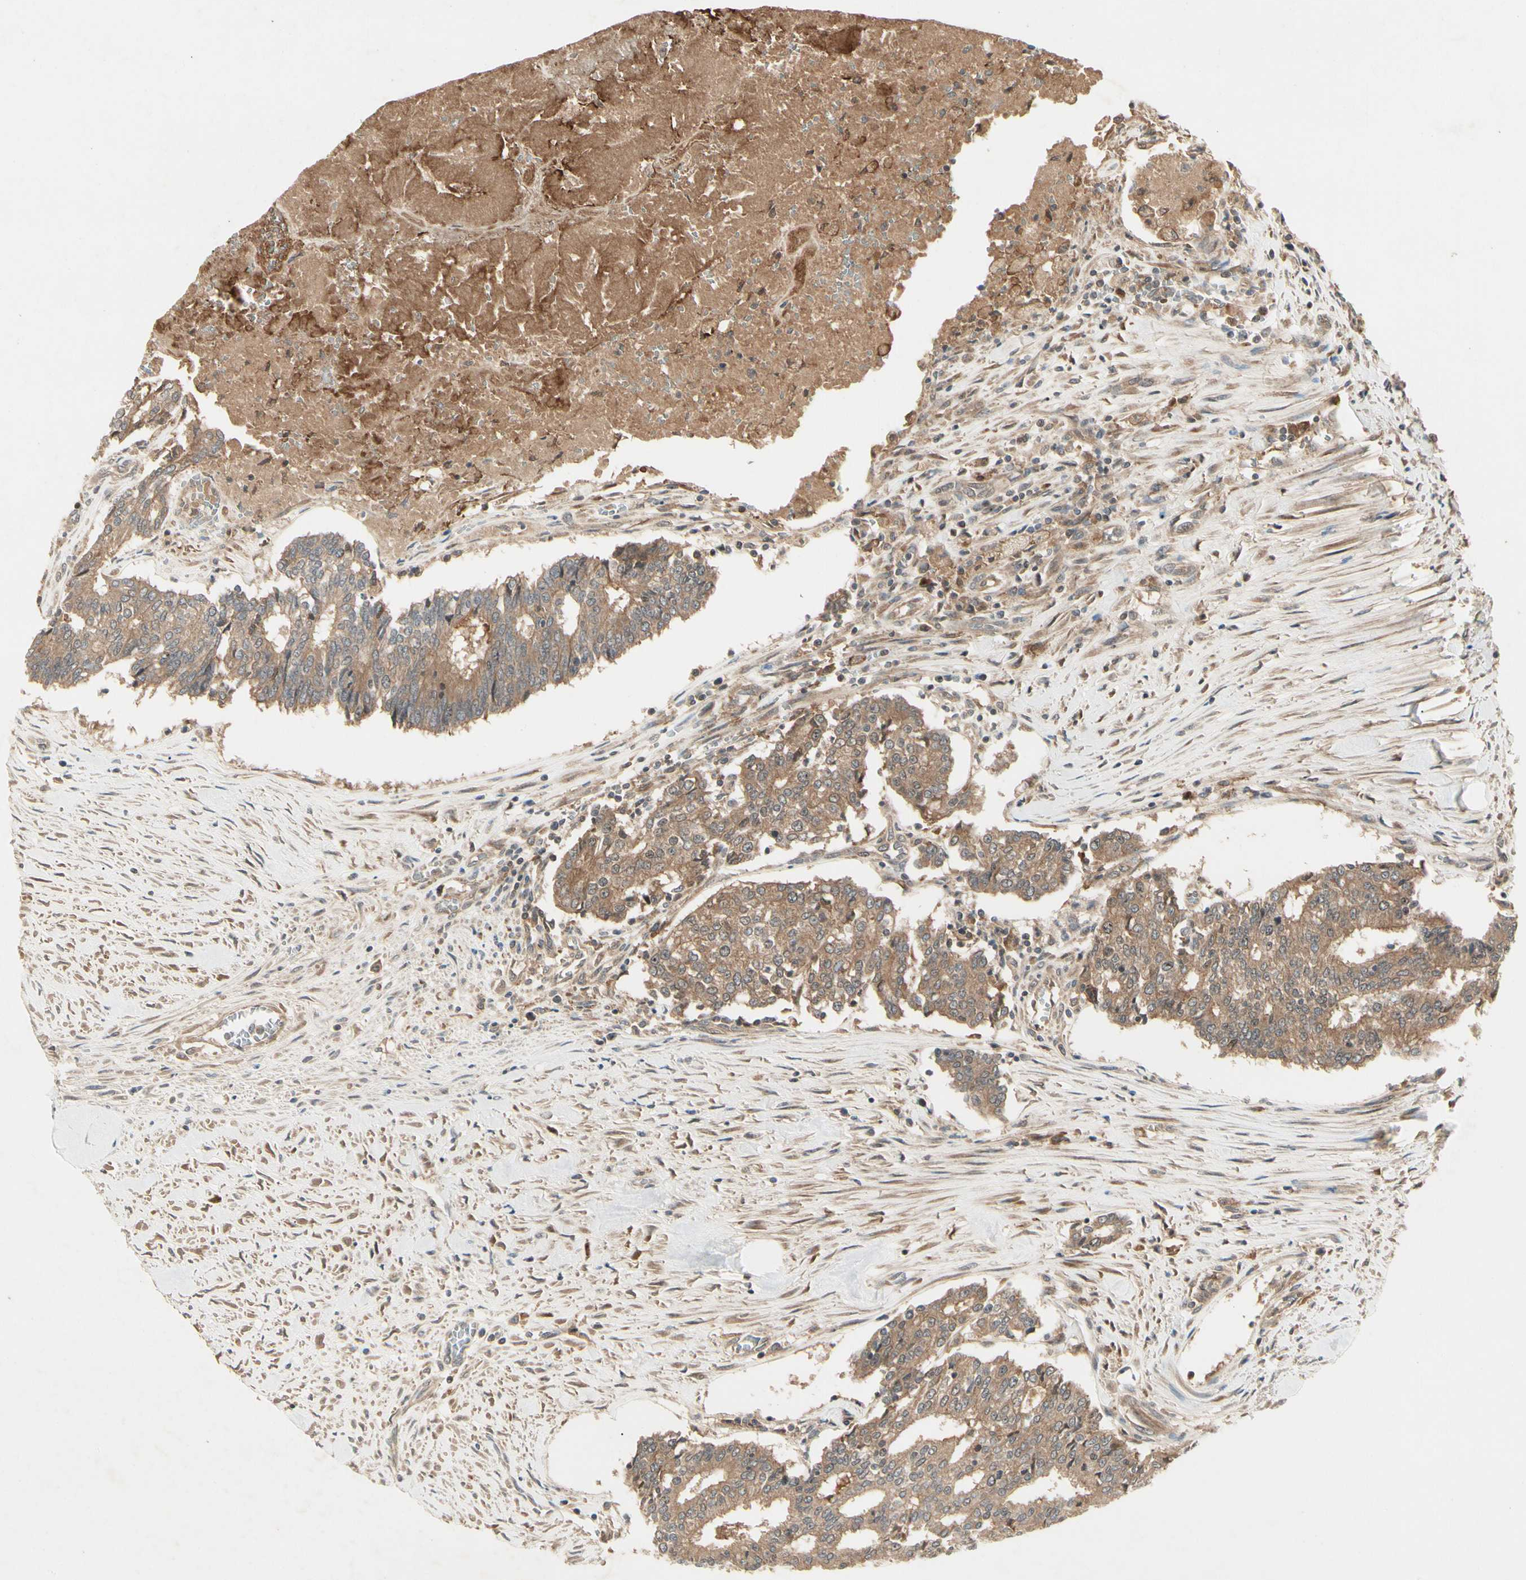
{"staining": {"intensity": "moderate", "quantity": ">75%", "location": "cytoplasmic/membranous"}, "tissue": "prostate cancer", "cell_type": "Tumor cells", "image_type": "cancer", "snomed": [{"axis": "morphology", "description": "Adenocarcinoma, High grade"}, {"axis": "topography", "description": "Prostate"}], "caption": "Brown immunohistochemical staining in prostate cancer shows moderate cytoplasmic/membranous expression in about >75% of tumor cells. The staining was performed using DAB (3,3'-diaminobenzidine) to visualize the protein expression in brown, while the nuclei were stained in blue with hematoxylin (Magnification: 20x).", "gene": "RNF14", "patient": {"sex": "male", "age": 55}}